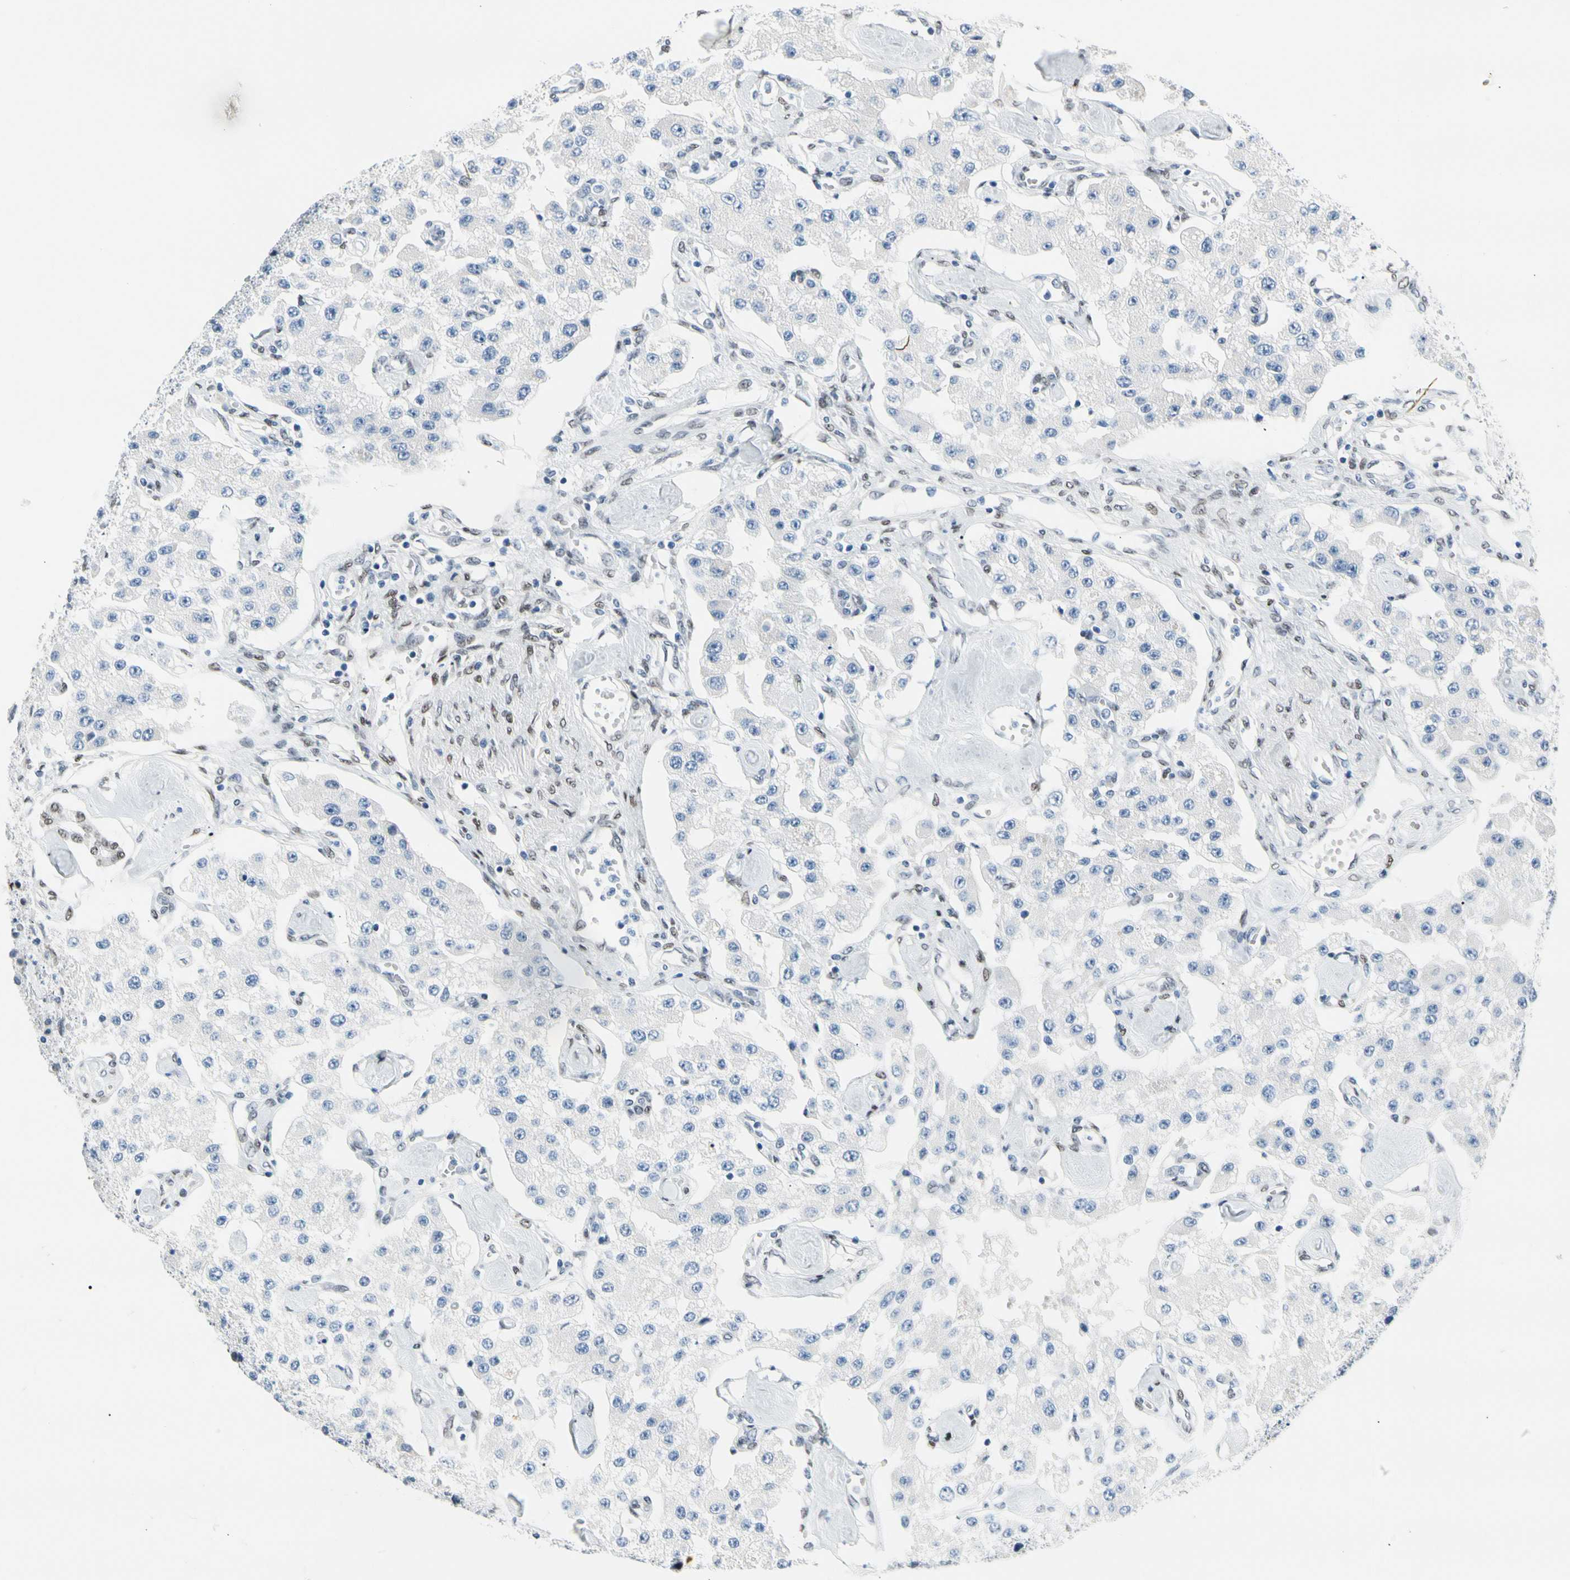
{"staining": {"intensity": "weak", "quantity": "<25%", "location": "nuclear"}, "tissue": "carcinoid", "cell_type": "Tumor cells", "image_type": "cancer", "snomed": [{"axis": "morphology", "description": "Carcinoid, malignant, NOS"}, {"axis": "topography", "description": "Pancreas"}], "caption": "Human carcinoid (malignant) stained for a protein using IHC reveals no positivity in tumor cells.", "gene": "NFIA", "patient": {"sex": "male", "age": 41}}